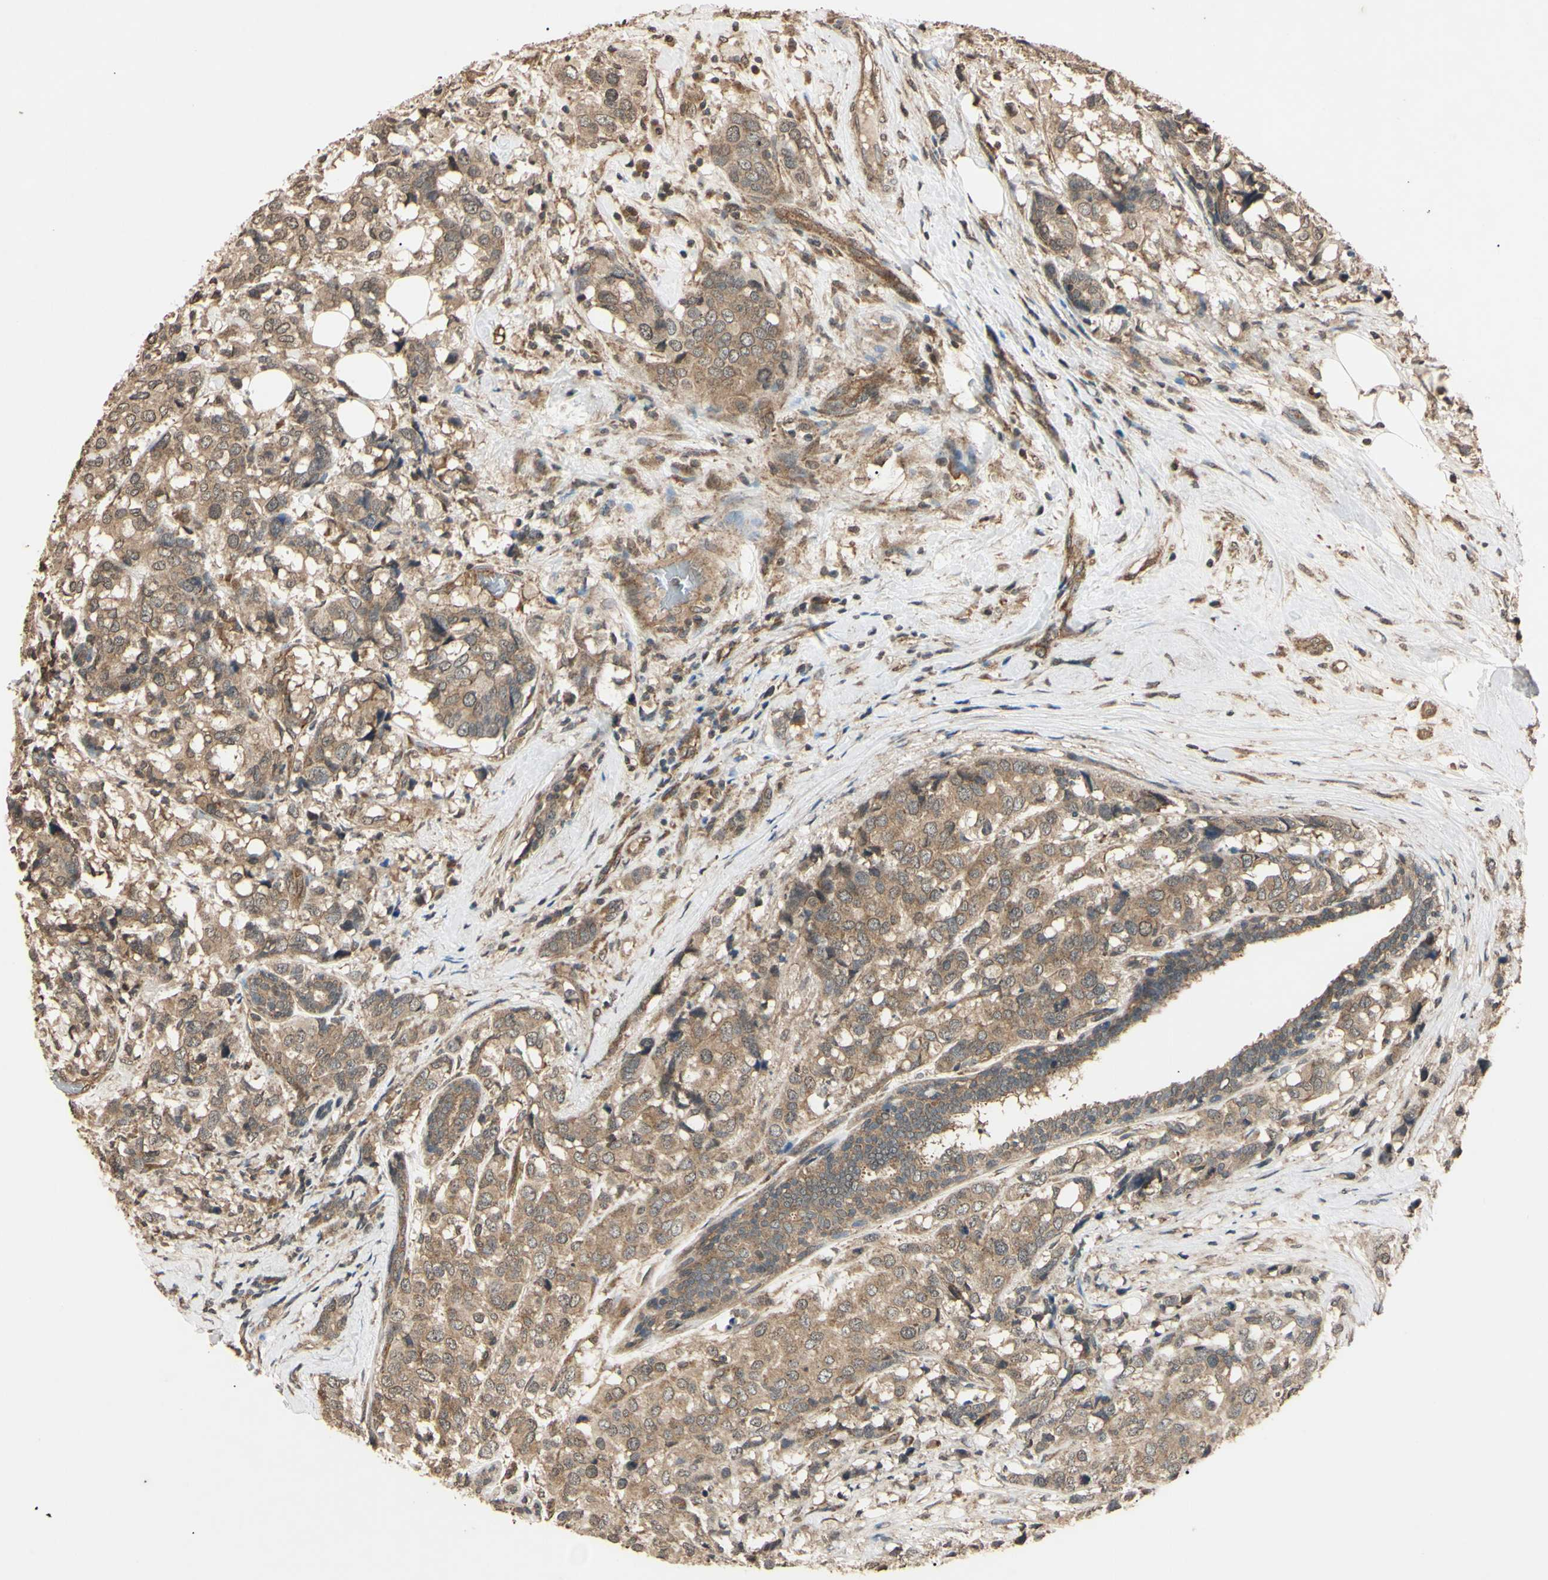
{"staining": {"intensity": "moderate", "quantity": ">75%", "location": "cytoplasmic/membranous"}, "tissue": "breast cancer", "cell_type": "Tumor cells", "image_type": "cancer", "snomed": [{"axis": "morphology", "description": "Lobular carcinoma"}, {"axis": "topography", "description": "Breast"}], "caption": "Tumor cells demonstrate moderate cytoplasmic/membranous expression in approximately >75% of cells in breast lobular carcinoma. (Brightfield microscopy of DAB IHC at high magnification).", "gene": "EPN1", "patient": {"sex": "female", "age": 59}}